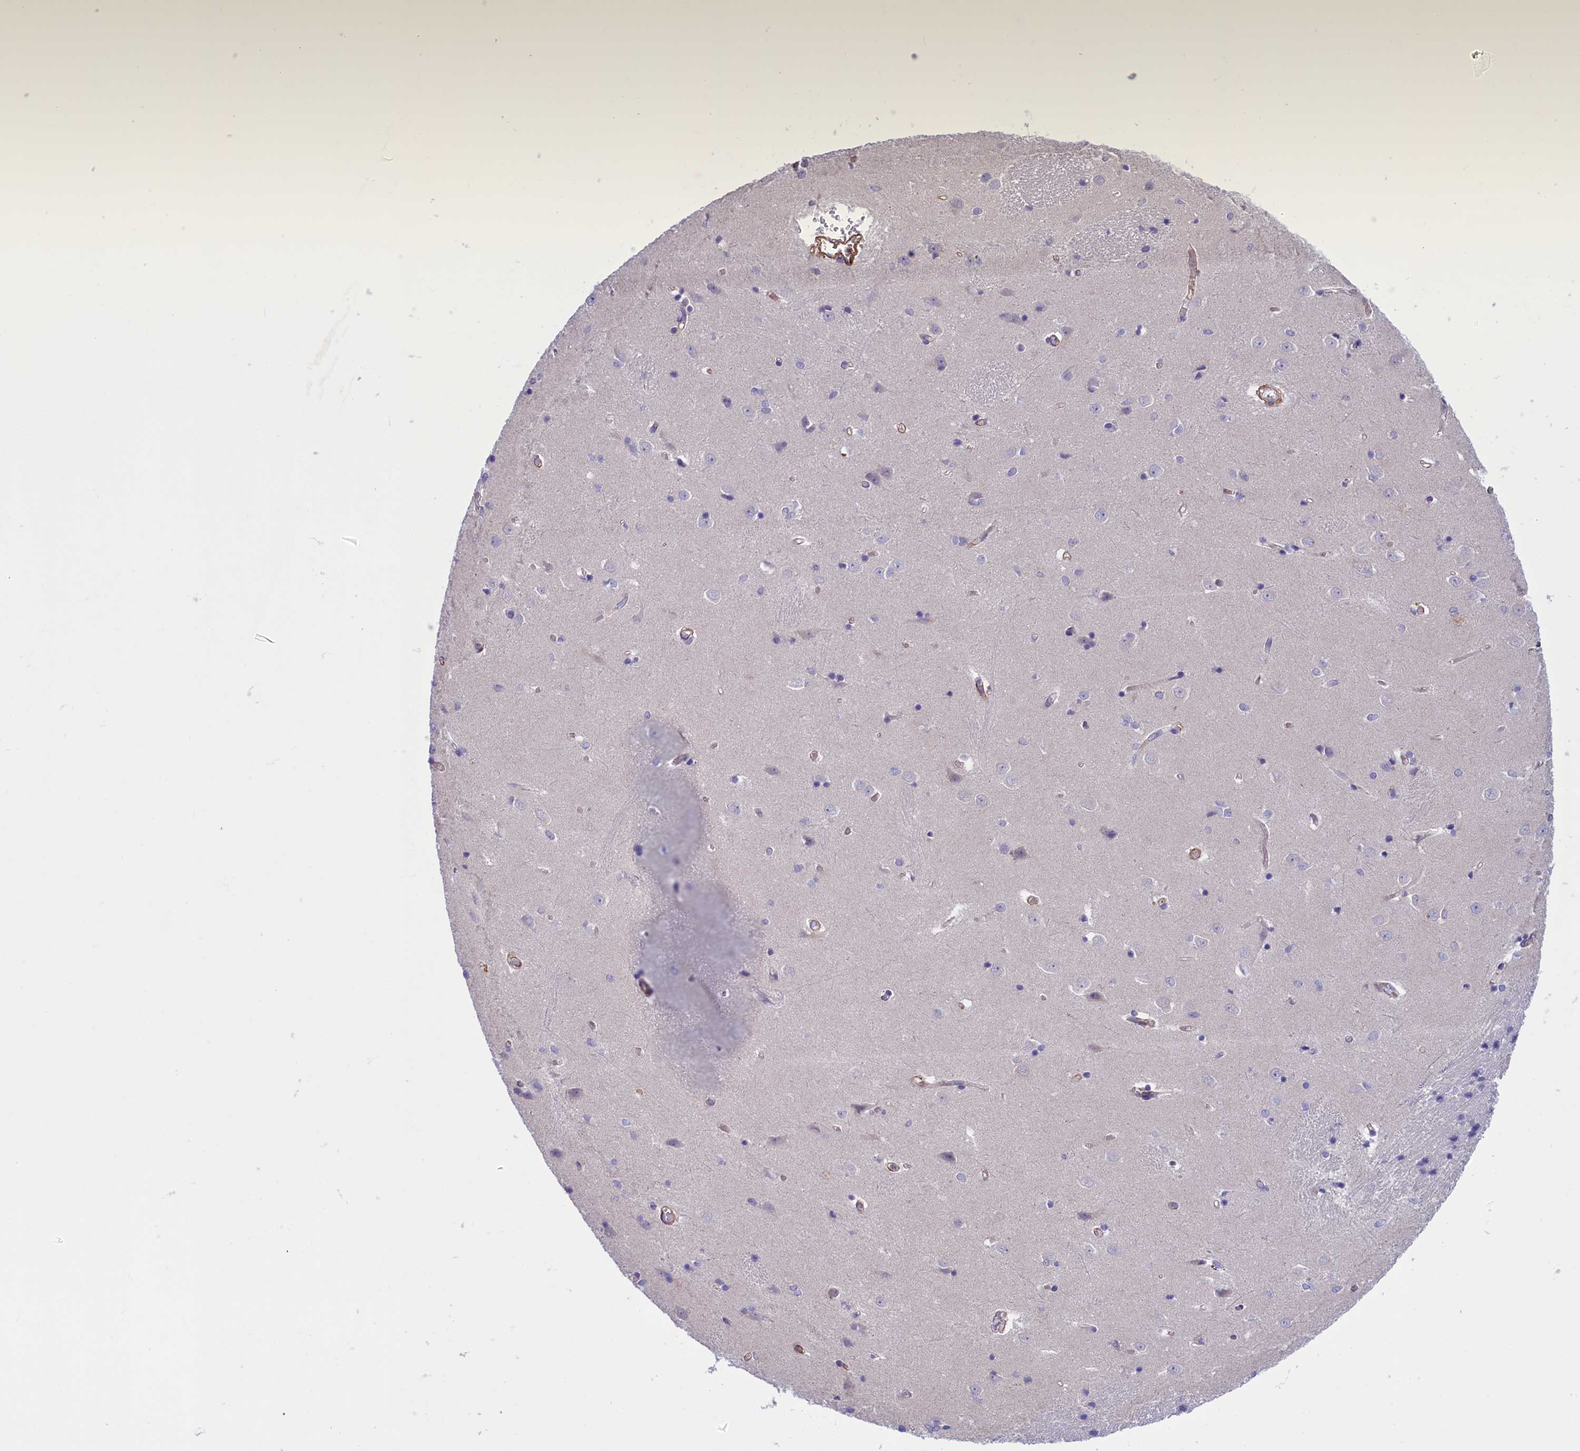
{"staining": {"intensity": "negative", "quantity": "none", "location": "none"}, "tissue": "caudate", "cell_type": "Glial cells", "image_type": "normal", "snomed": [{"axis": "morphology", "description": "Normal tissue, NOS"}, {"axis": "topography", "description": "Lateral ventricle wall"}], "caption": "This is an IHC histopathology image of normal human caudate. There is no staining in glial cells.", "gene": "LOXL1", "patient": {"sex": "male", "age": 37}}